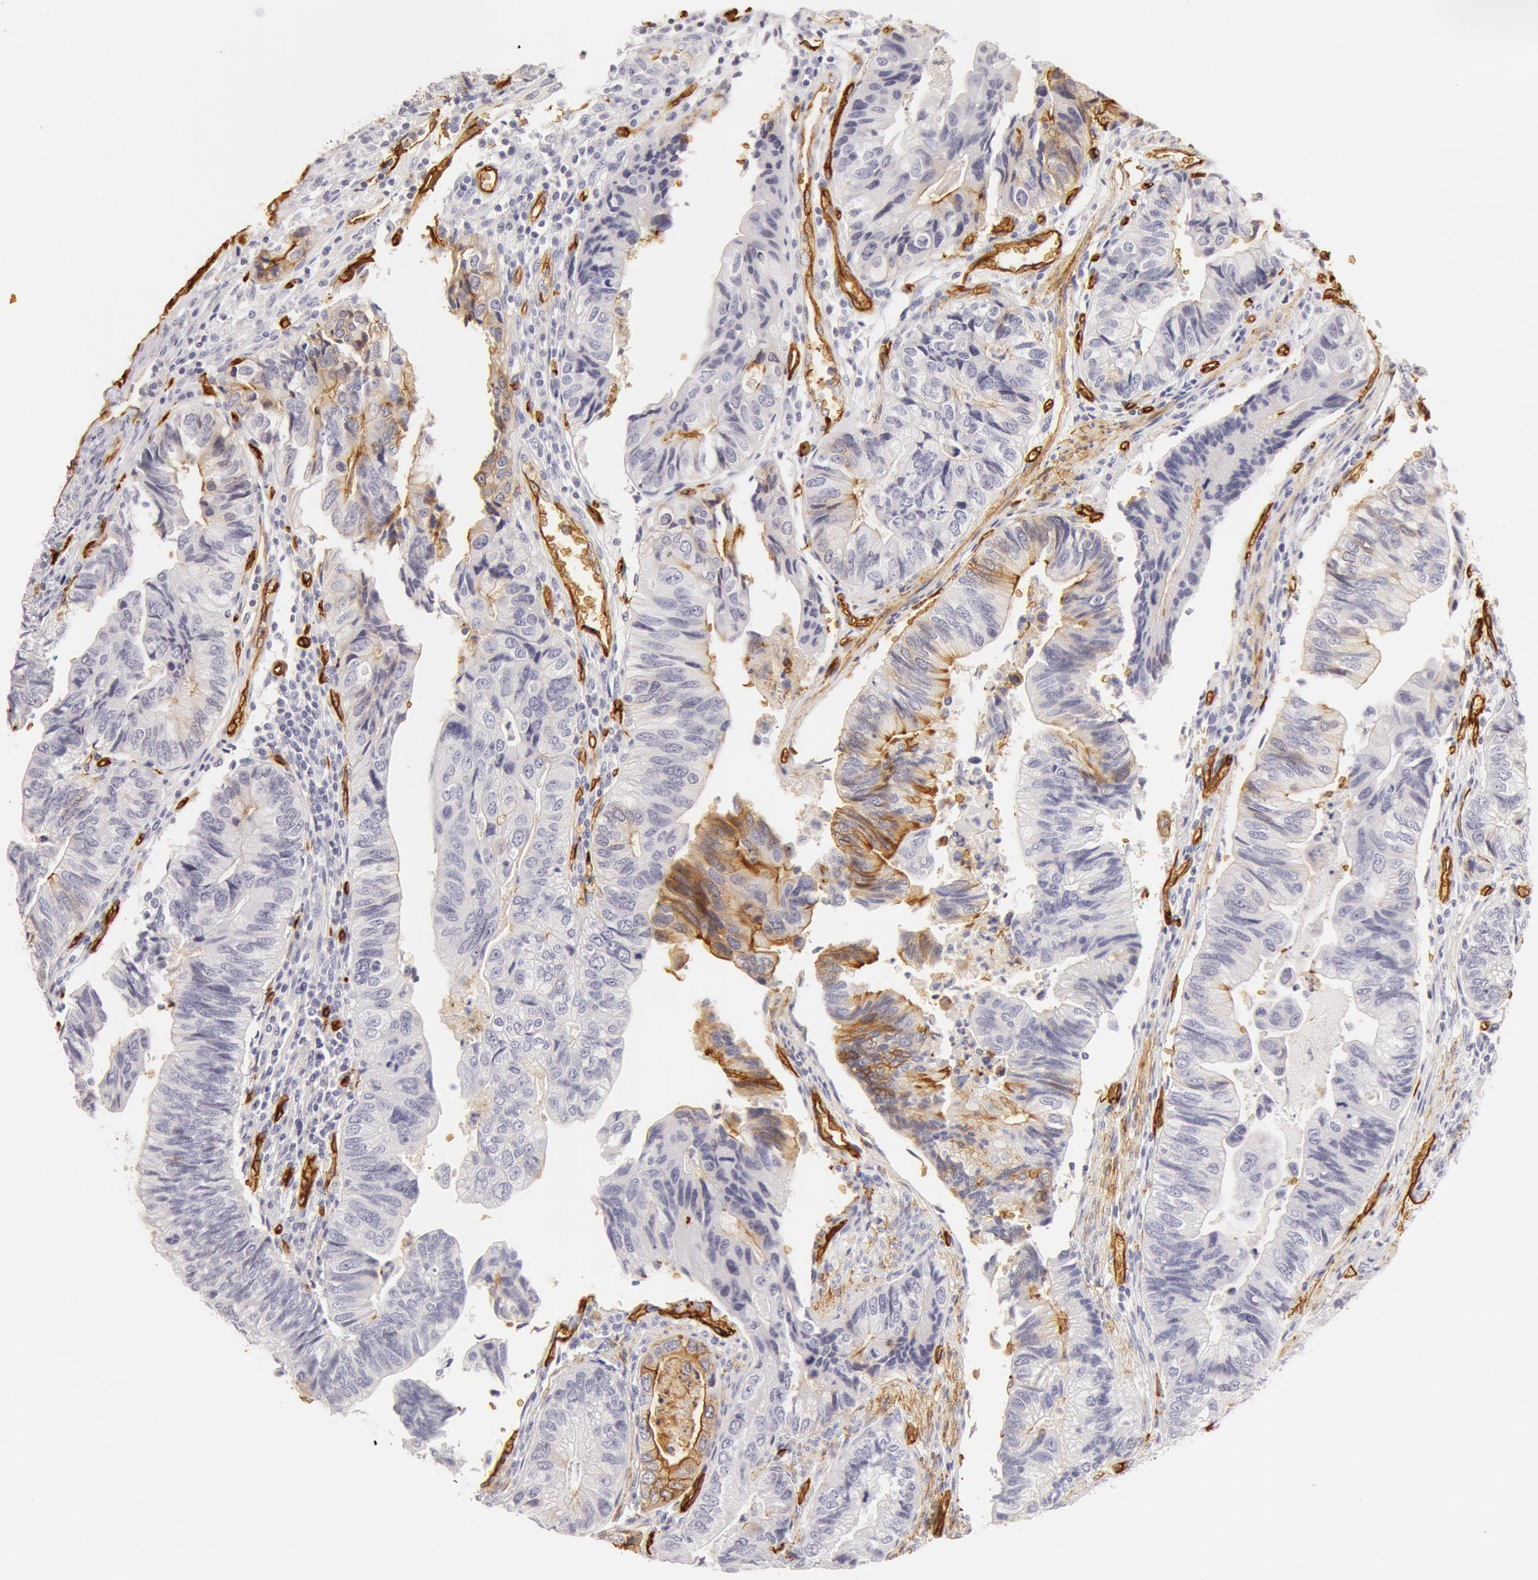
{"staining": {"intensity": "moderate", "quantity": "25%-75%", "location": "cytoplasmic/membranous"}, "tissue": "colorectal cancer", "cell_type": "Tumor cells", "image_type": "cancer", "snomed": [{"axis": "morphology", "description": "Adenocarcinoma, NOS"}, {"axis": "topography", "description": "Colon"}], "caption": "Human adenocarcinoma (colorectal) stained for a protein (brown) reveals moderate cytoplasmic/membranous positive expression in approximately 25%-75% of tumor cells.", "gene": "AQP1", "patient": {"sex": "female", "age": 11}}